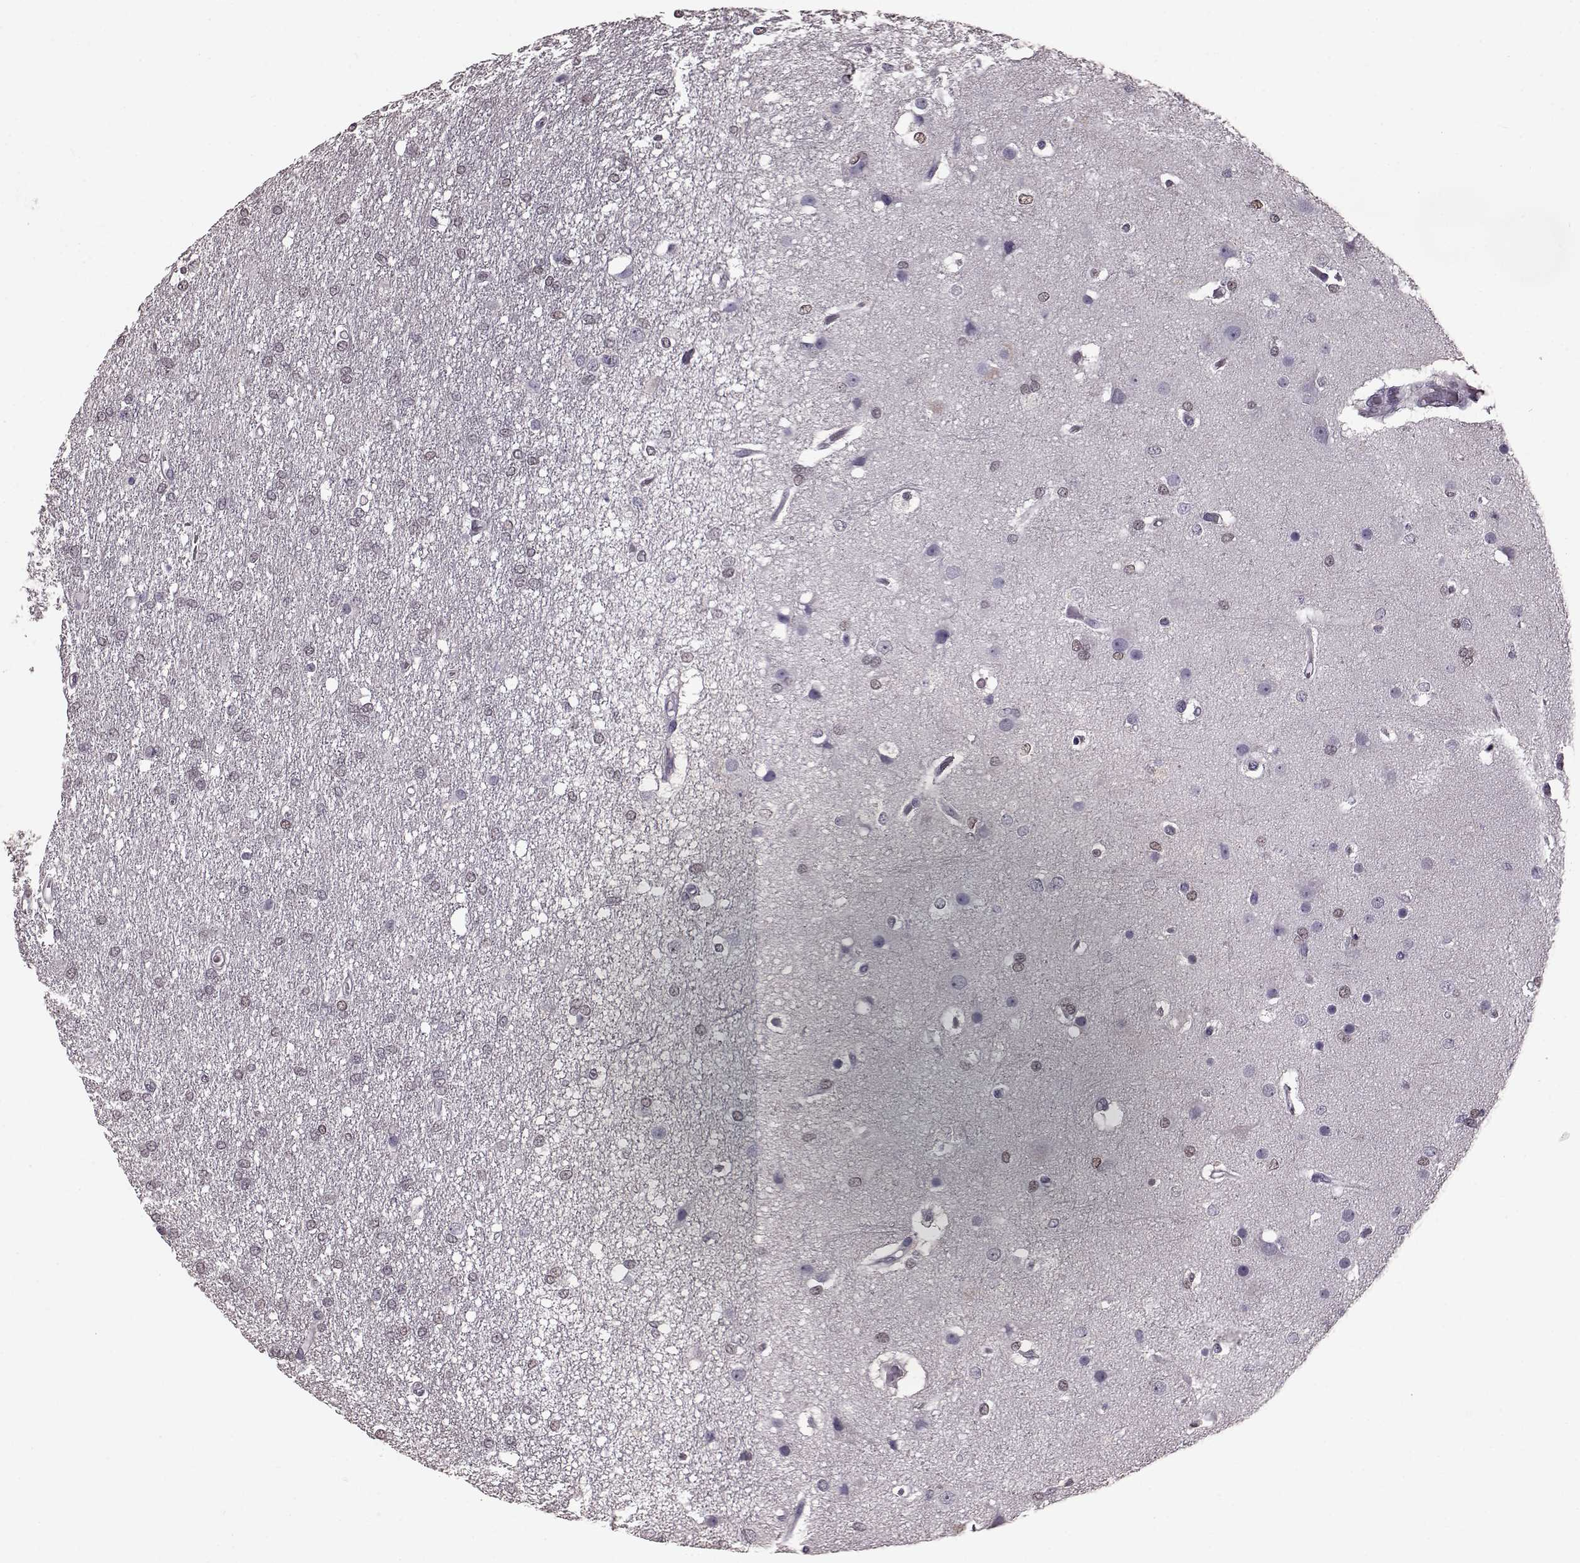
{"staining": {"intensity": "negative", "quantity": "none", "location": "none"}, "tissue": "glioma", "cell_type": "Tumor cells", "image_type": "cancer", "snomed": [{"axis": "morphology", "description": "Glioma, malignant, High grade"}, {"axis": "topography", "description": "Brain"}], "caption": "High power microscopy image of an immunohistochemistry photomicrograph of malignant glioma (high-grade), revealing no significant staining in tumor cells. The staining was performed using DAB to visualize the protein expression in brown, while the nuclei were stained in blue with hematoxylin (Magnification: 20x).", "gene": "TSKS", "patient": {"sex": "female", "age": 61}}